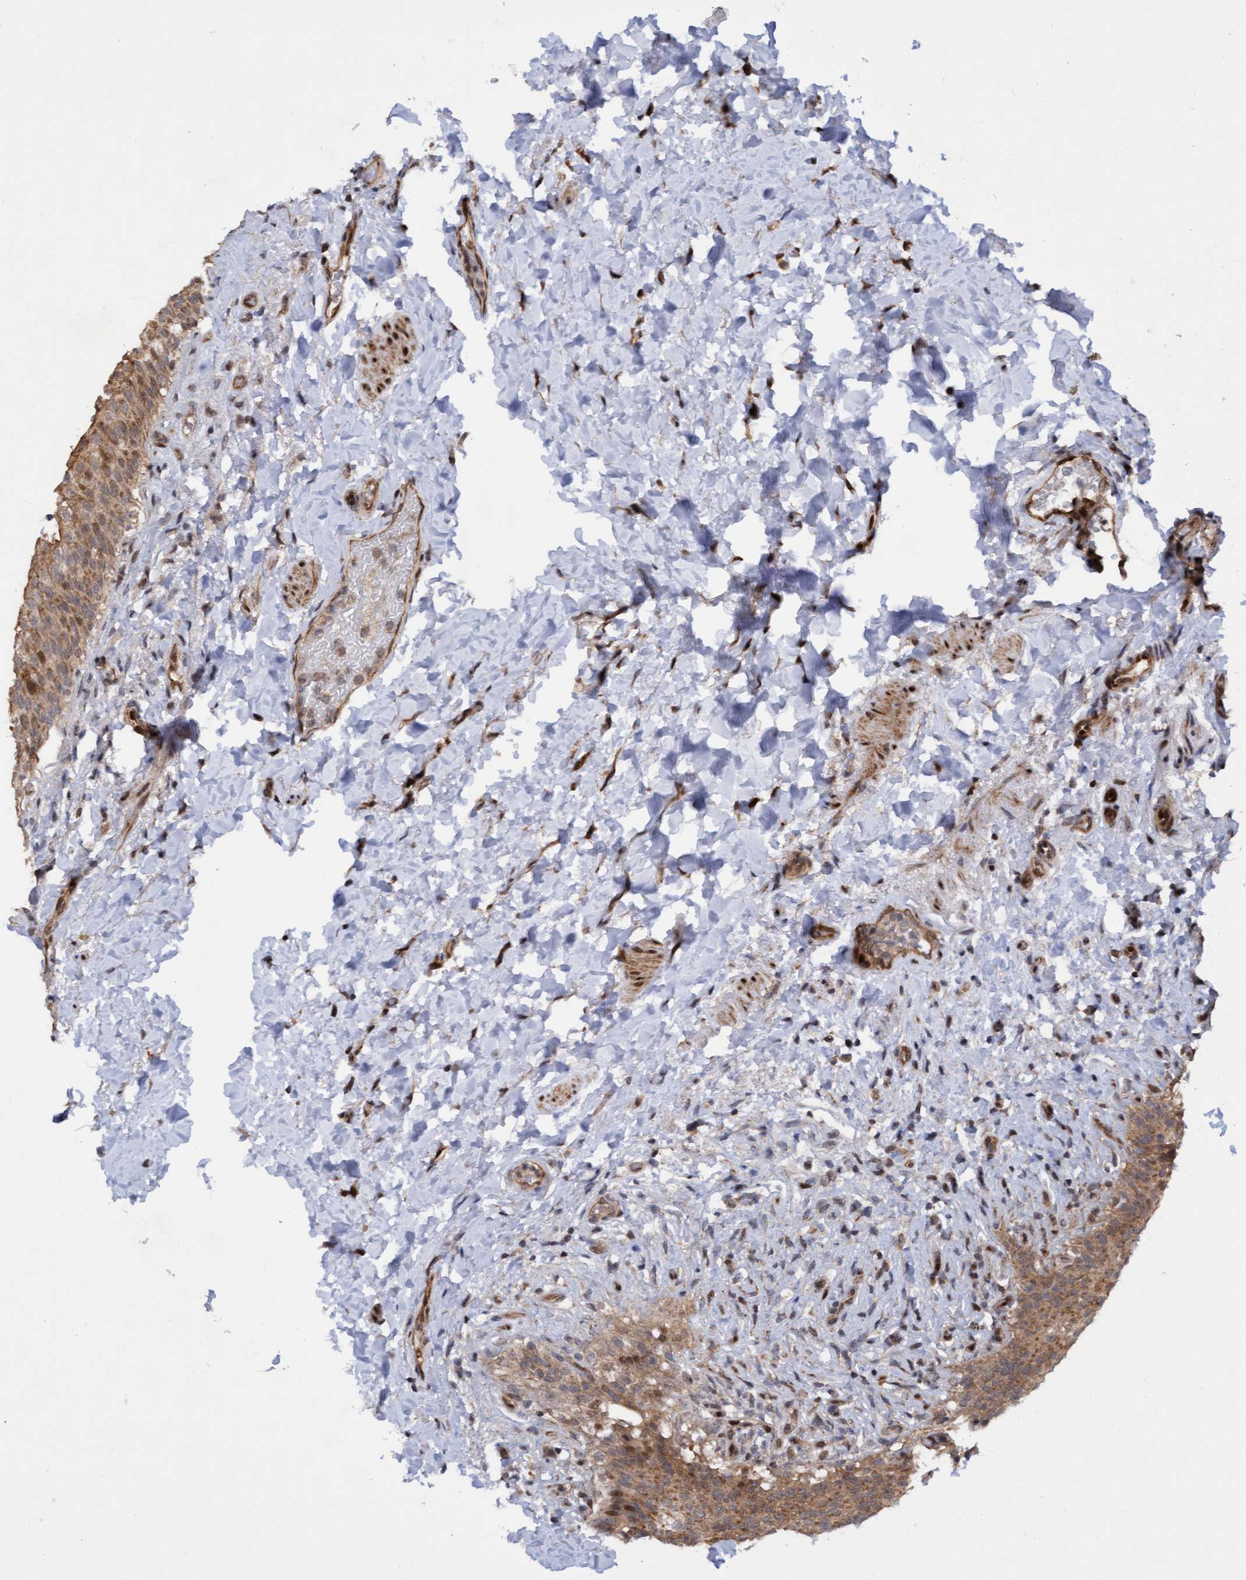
{"staining": {"intensity": "moderate", "quantity": ">75%", "location": "cytoplasmic/membranous,nuclear"}, "tissue": "urinary bladder", "cell_type": "Urothelial cells", "image_type": "normal", "snomed": [{"axis": "morphology", "description": "Normal tissue, NOS"}, {"axis": "topography", "description": "Urinary bladder"}], "caption": "Urothelial cells reveal medium levels of moderate cytoplasmic/membranous,nuclear staining in about >75% of cells in normal human urinary bladder.", "gene": "ITFG1", "patient": {"sex": "female", "age": 60}}